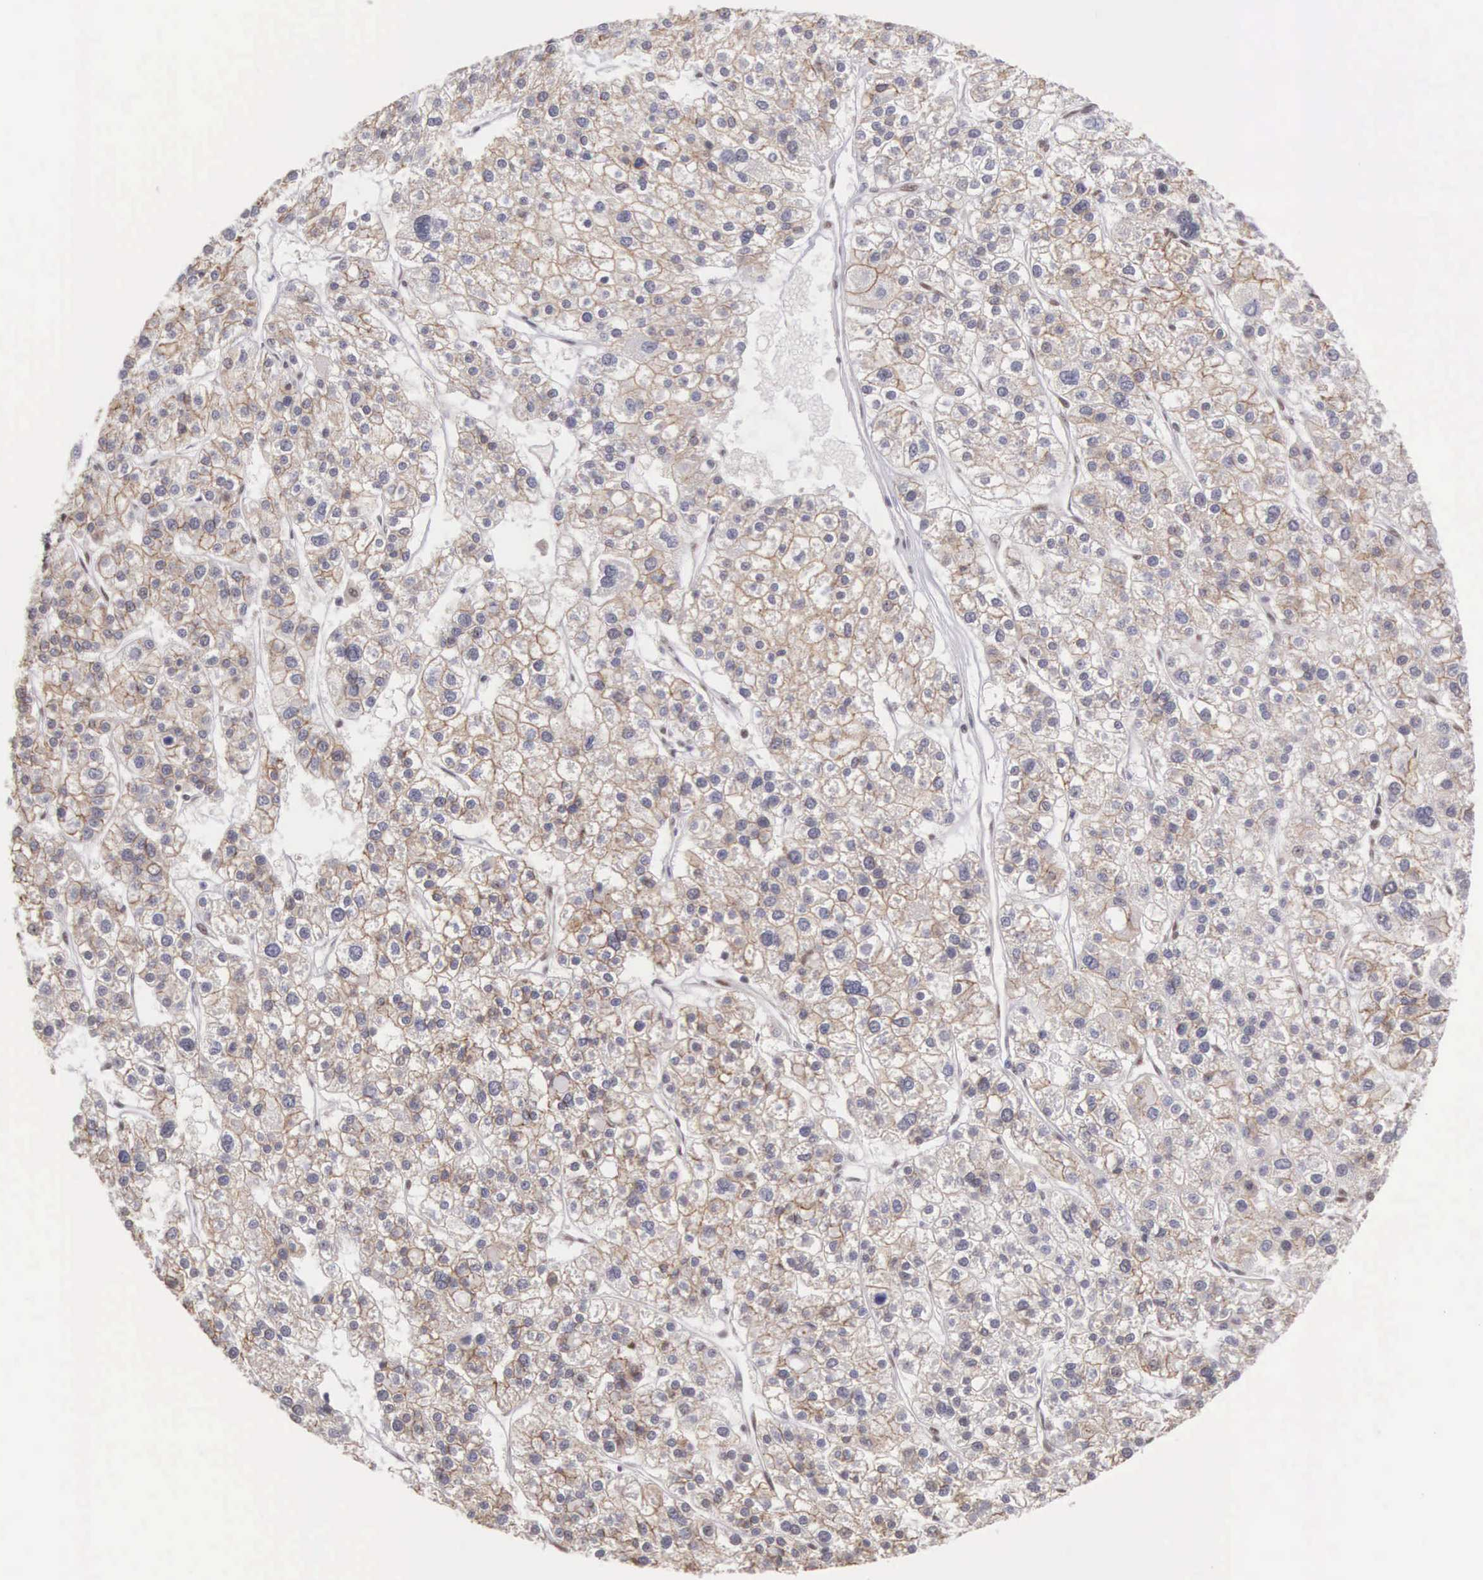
{"staining": {"intensity": "weak", "quantity": "25%-75%", "location": "cytoplasmic/membranous"}, "tissue": "liver cancer", "cell_type": "Tumor cells", "image_type": "cancer", "snomed": [{"axis": "morphology", "description": "Carcinoma, Hepatocellular, NOS"}, {"axis": "topography", "description": "Liver"}], "caption": "Brown immunohistochemical staining in human liver cancer (hepatocellular carcinoma) shows weak cytoplasmic/membranous positivity in about 25%-75% of tumor cells. (Stains: DAB in brown, nuclei in blue, Microscopy: brightfield microscopy at high magnification).", "gene": "POLR2F", "patient": {"sex": "female", "age": 85}}